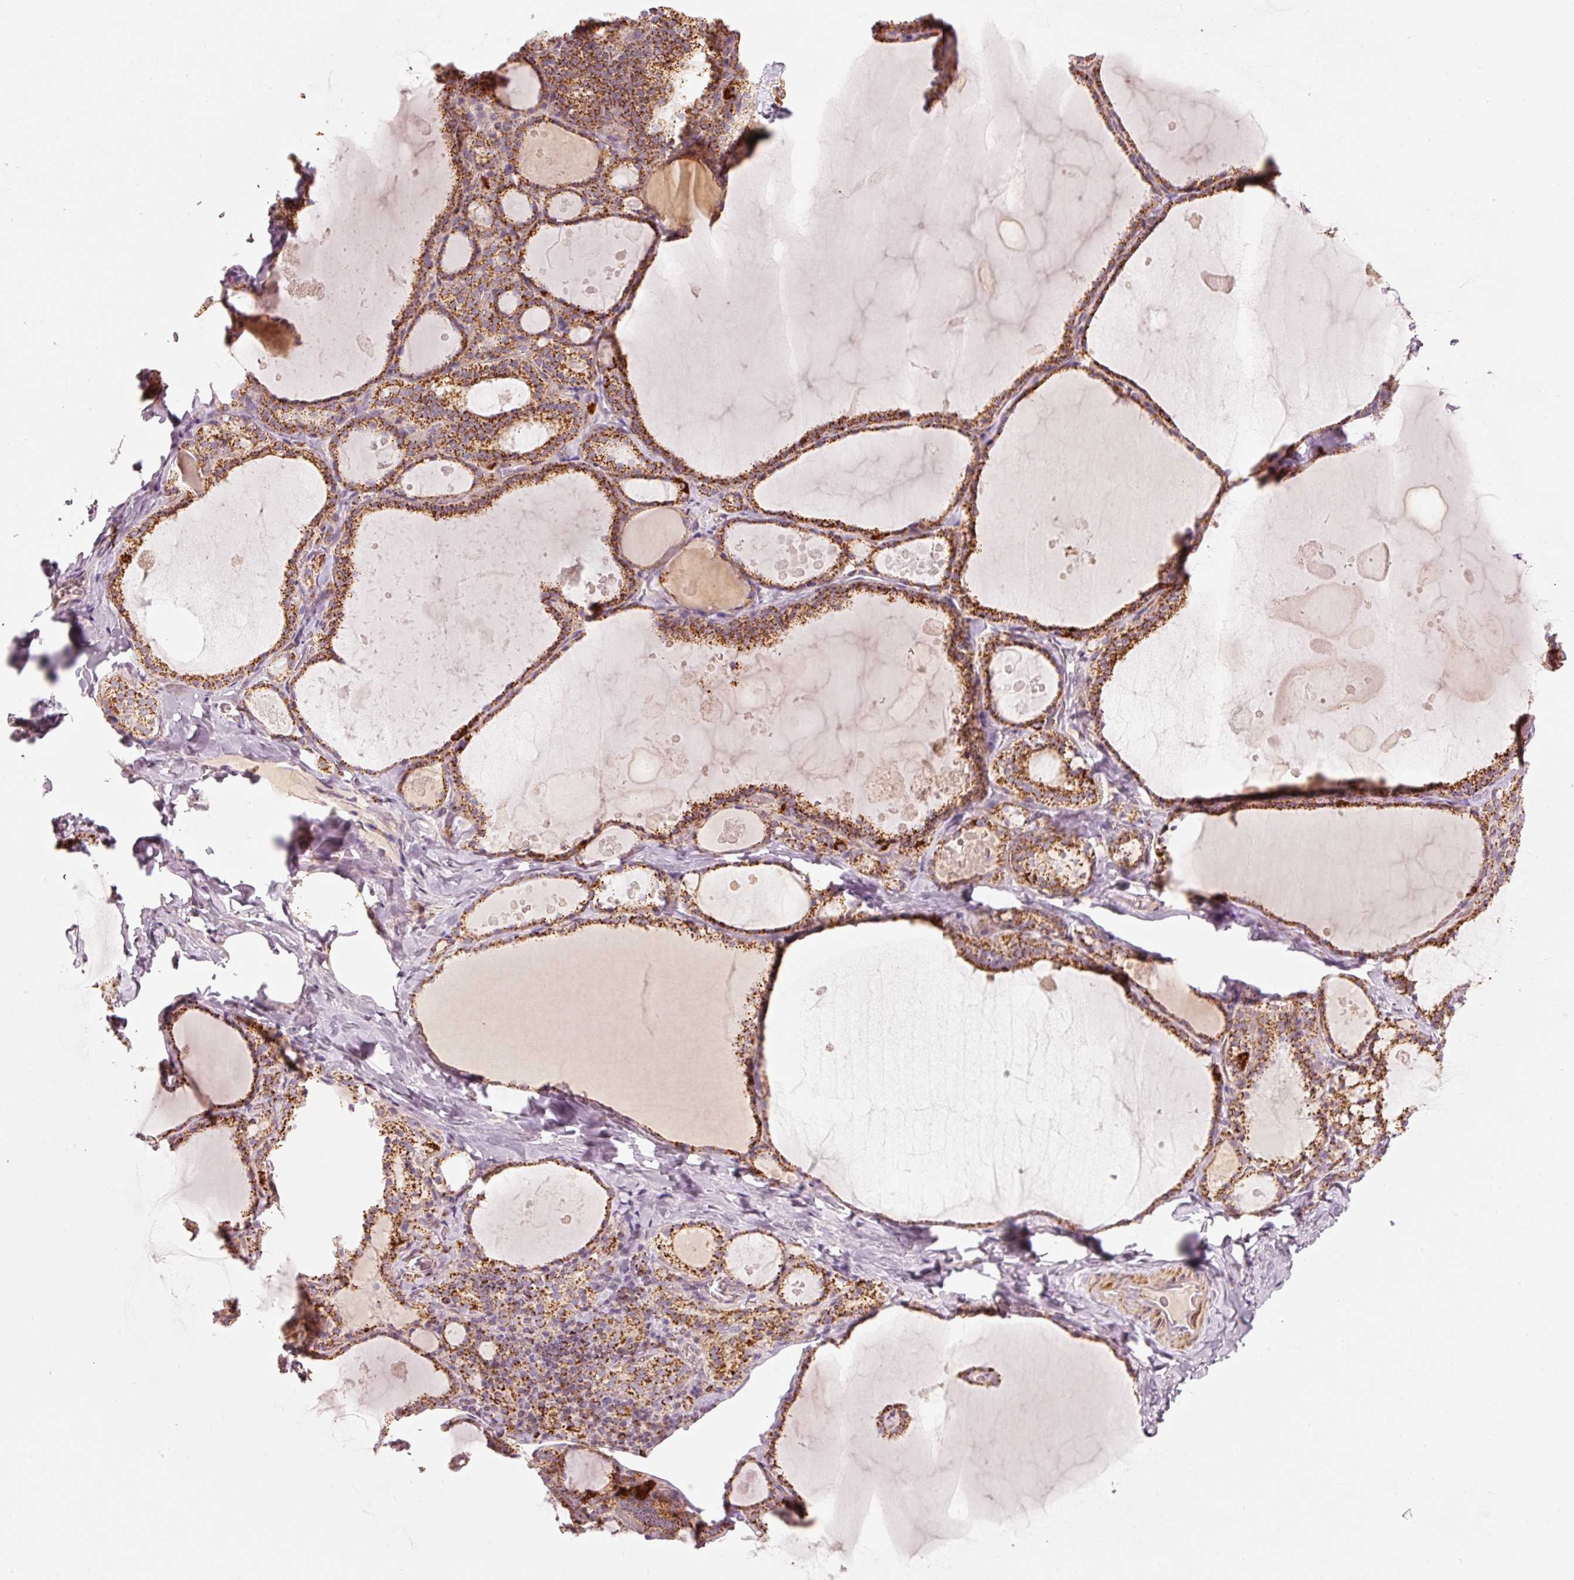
{"staining": {"intensity": "moderate", "quantity": ">75%", "location": "cytoplasmic/membranous"}, "tissue": "thyroid gland", "cell_type": "Glandular cells", "image_type": "normal", "snomed": [{"axis": "morphology", "description": "Normal tissue, NOS"}, {"axis": "topography", "description": "Thyroid gland"}], "caption": "Immunohistochemistry (IHC) of benign human thyroid gland exhibits medium levels of moderate cytoplasmic/membranous expression in approximately >75% of glandular cells.", "gene": "C17orf98", "patient": {"sex": "male", "age": 56}}